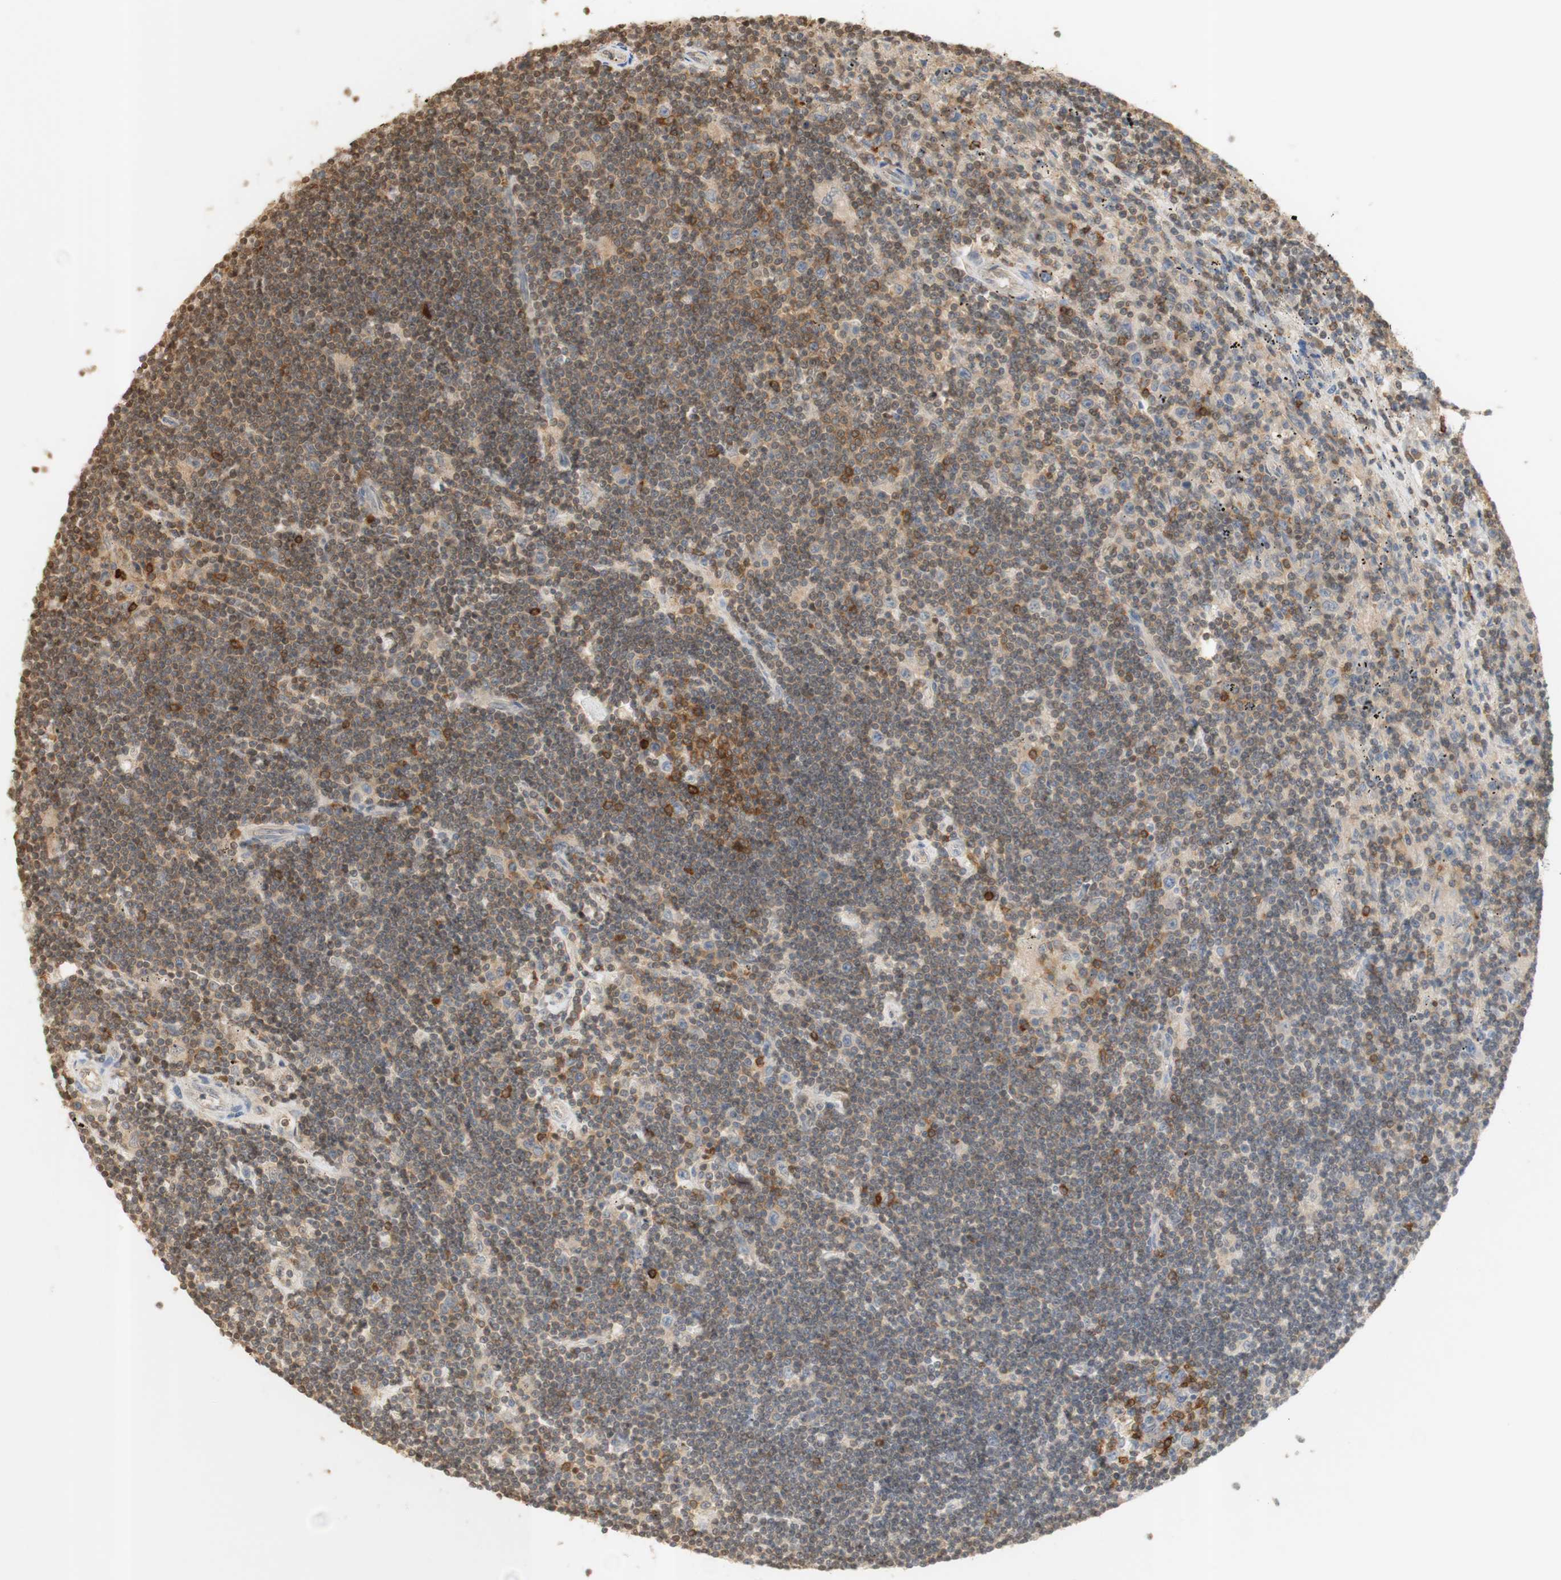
{"staining": {"intensity": "weak", "quantity": ">75%", "location": "cytoplasmic/membranous"}, "tissue": "lymphoma", "cell_type": "Tumor cells", "image_type": "cancer", "snomed": [{"axis": "morphology", "description": "Malignant lymphoma, non-Hodgkin's type, Low grade"}, {"axis": "topography", "description": "Spleen"}], "caption": "An IHC histopathology image of tumor tissue is shown. Protein staining in brown labels weak cytoplasmic/membranous positivity in low-grade malignant lymphoma, non-Hodgkin's type within tumor cells. Ihc stains the protein in brown and the nuclei are stained blue.", "gene": "NAP1L4", "patient": {"sex": "male", "age": 76}}